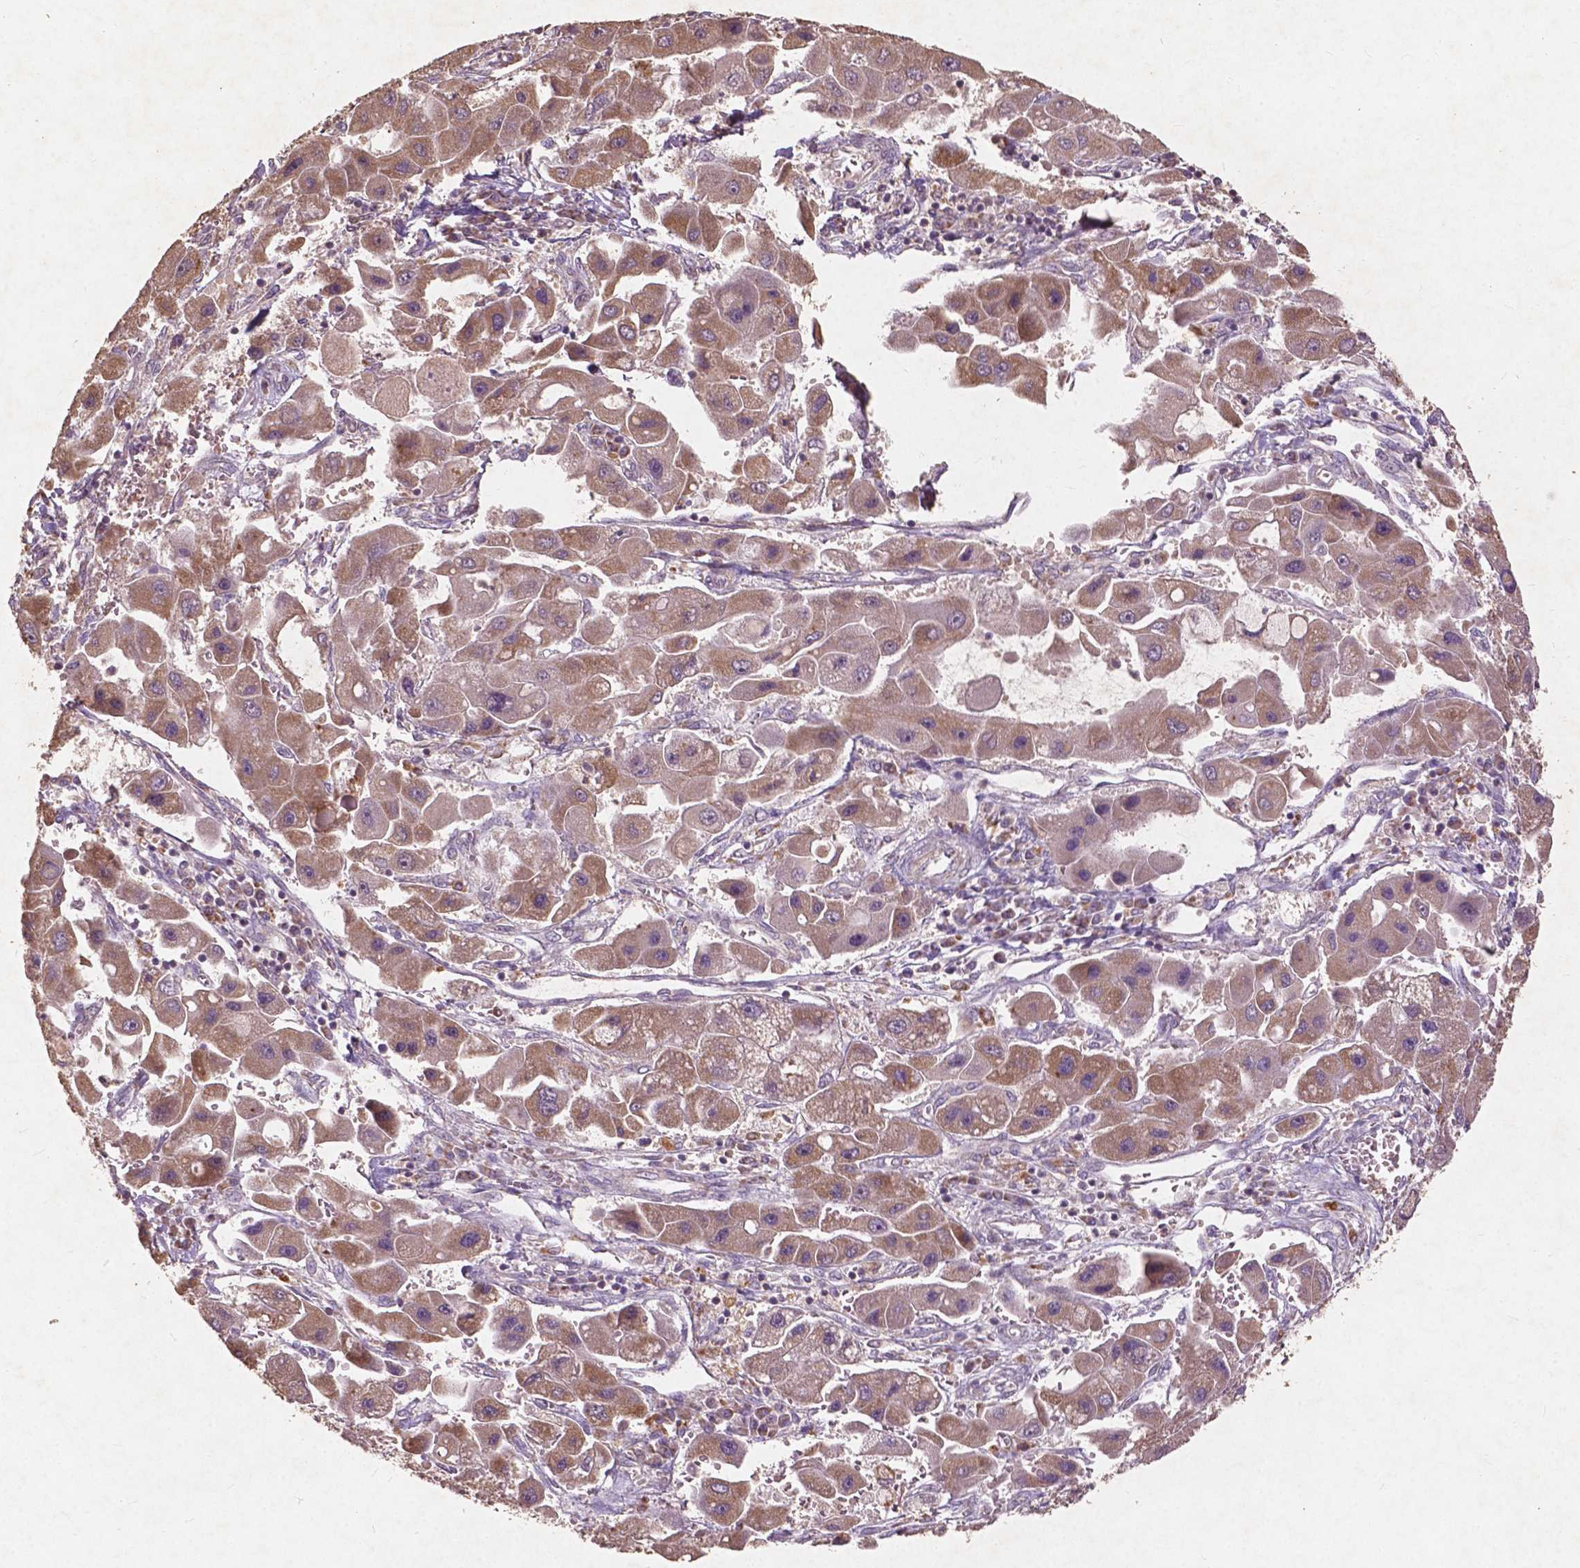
{"staining": {"intensity": "moderate", "quantity": ">75%", "location": "cytoplasmic/membranous"}, "tissue": "liver cancer", "cell_type": "Tumor cells", "image_type": "cancer", "snomed": [{"axis": "morphology", "description": "Carcinoma, Hepatocellular, NOS"}, {"axis": "topography", "description": "Liver"}], "caption": "Brown immunohistochemical staining in human liver hepatocellular carcinoma exhibits moderate cytoplasmic/membranous expression in about >75% of tumor cells. (DAB (3,3'-diaminobenzidine) IHC, brown staining for protein, blue staining for nuclei).", "gene": "ST6GALNAC5", "patient": {"sex": "male", "age": 24}}